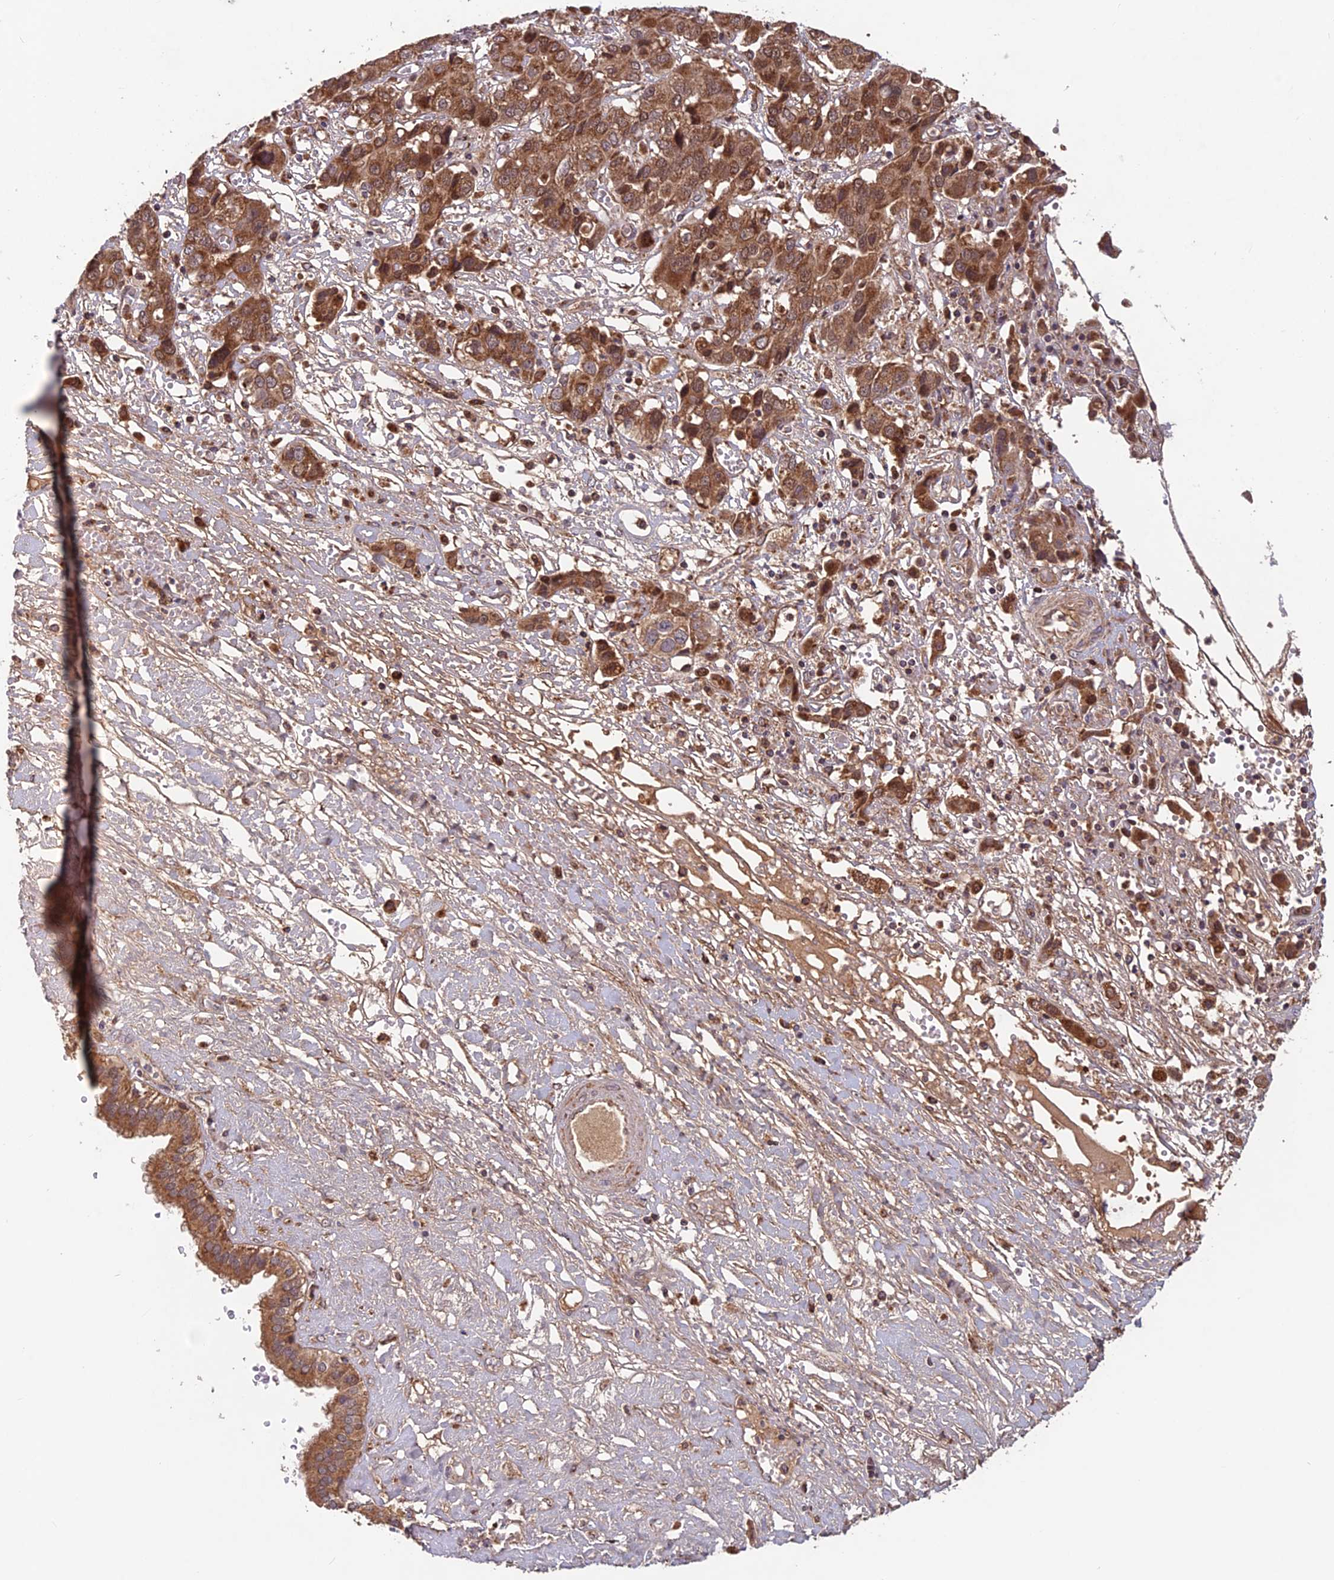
{"staining": {"intensity": "moderate", "quantity": ">75%", "location": "cytoplasmic/membranous"}, "tissue": "liver cancer", "cell_type": "Tumor cells", "image_type": "cancer", "snomed": [{"axis": "morphology", "description": "Cholangiocarcinoma"}, {"axis": "topography", "description": "Liver"}], "caption": "The immunohistochemical stain highlights moderate cytoplasmic/membranous expression in tumor cells of liver cancer tissue.", "gene": "CCDC15", "patient": {"sex": "male", "age": 67}}